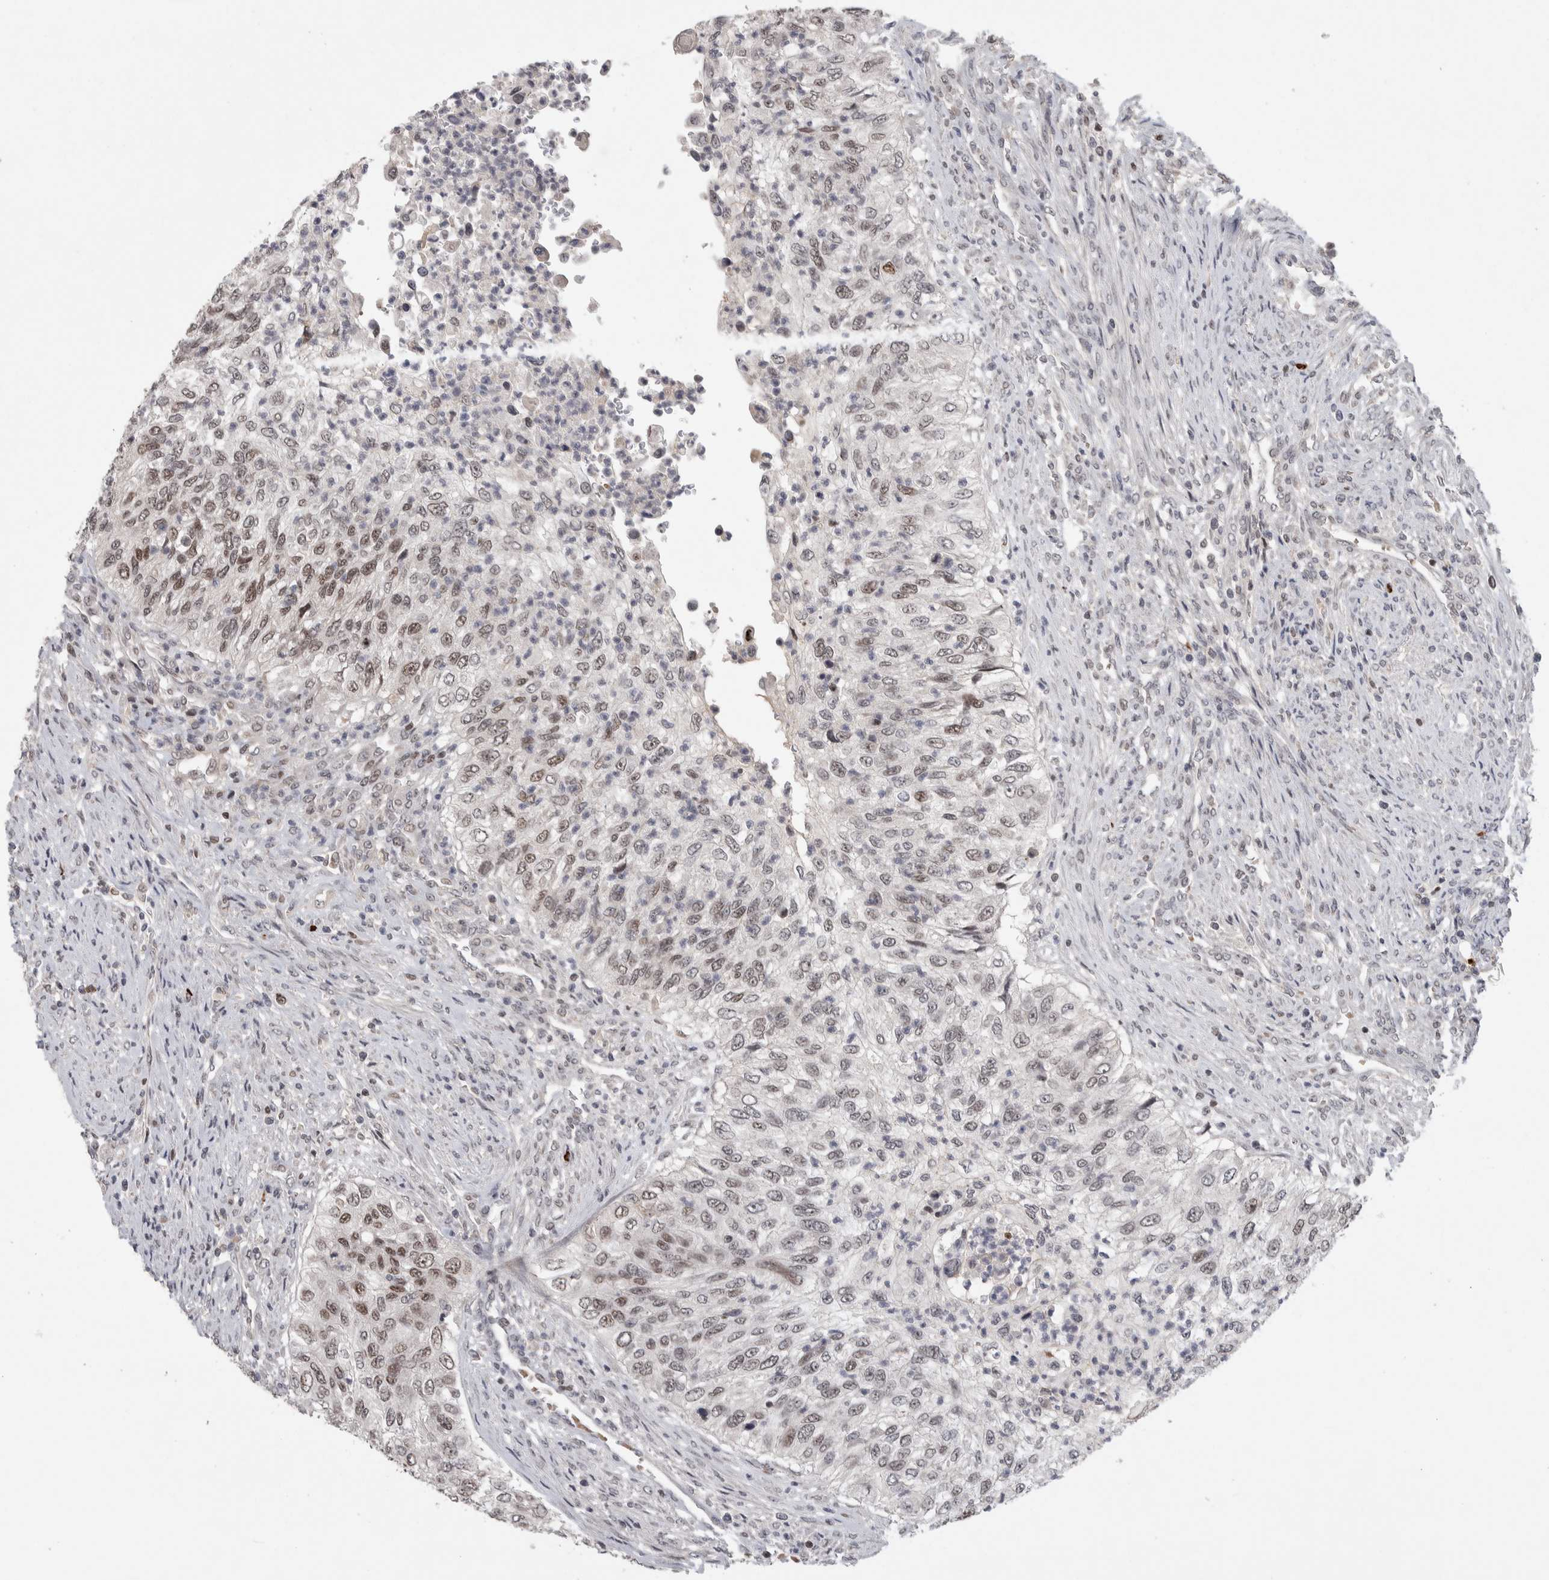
{"staining": {"intensity": "weak", "quantity": "25%-75%", "location": "nuclear"}, "tissue": "urothelial cancer", "cell_type": "Tumor cells", "image_type": "cancer", "snomed": [{"axis": "morphology", "description": "Urothelial carcinoma, High grade"}, {"axis": "topography", "description": "Urinary bladder"}], "caption": "Urothelial cancer stained for a protein shows weak nuclear positivity in tumor cells.", "gene": "ZNF592", "patient": {"sex": "female", "age": 60}}